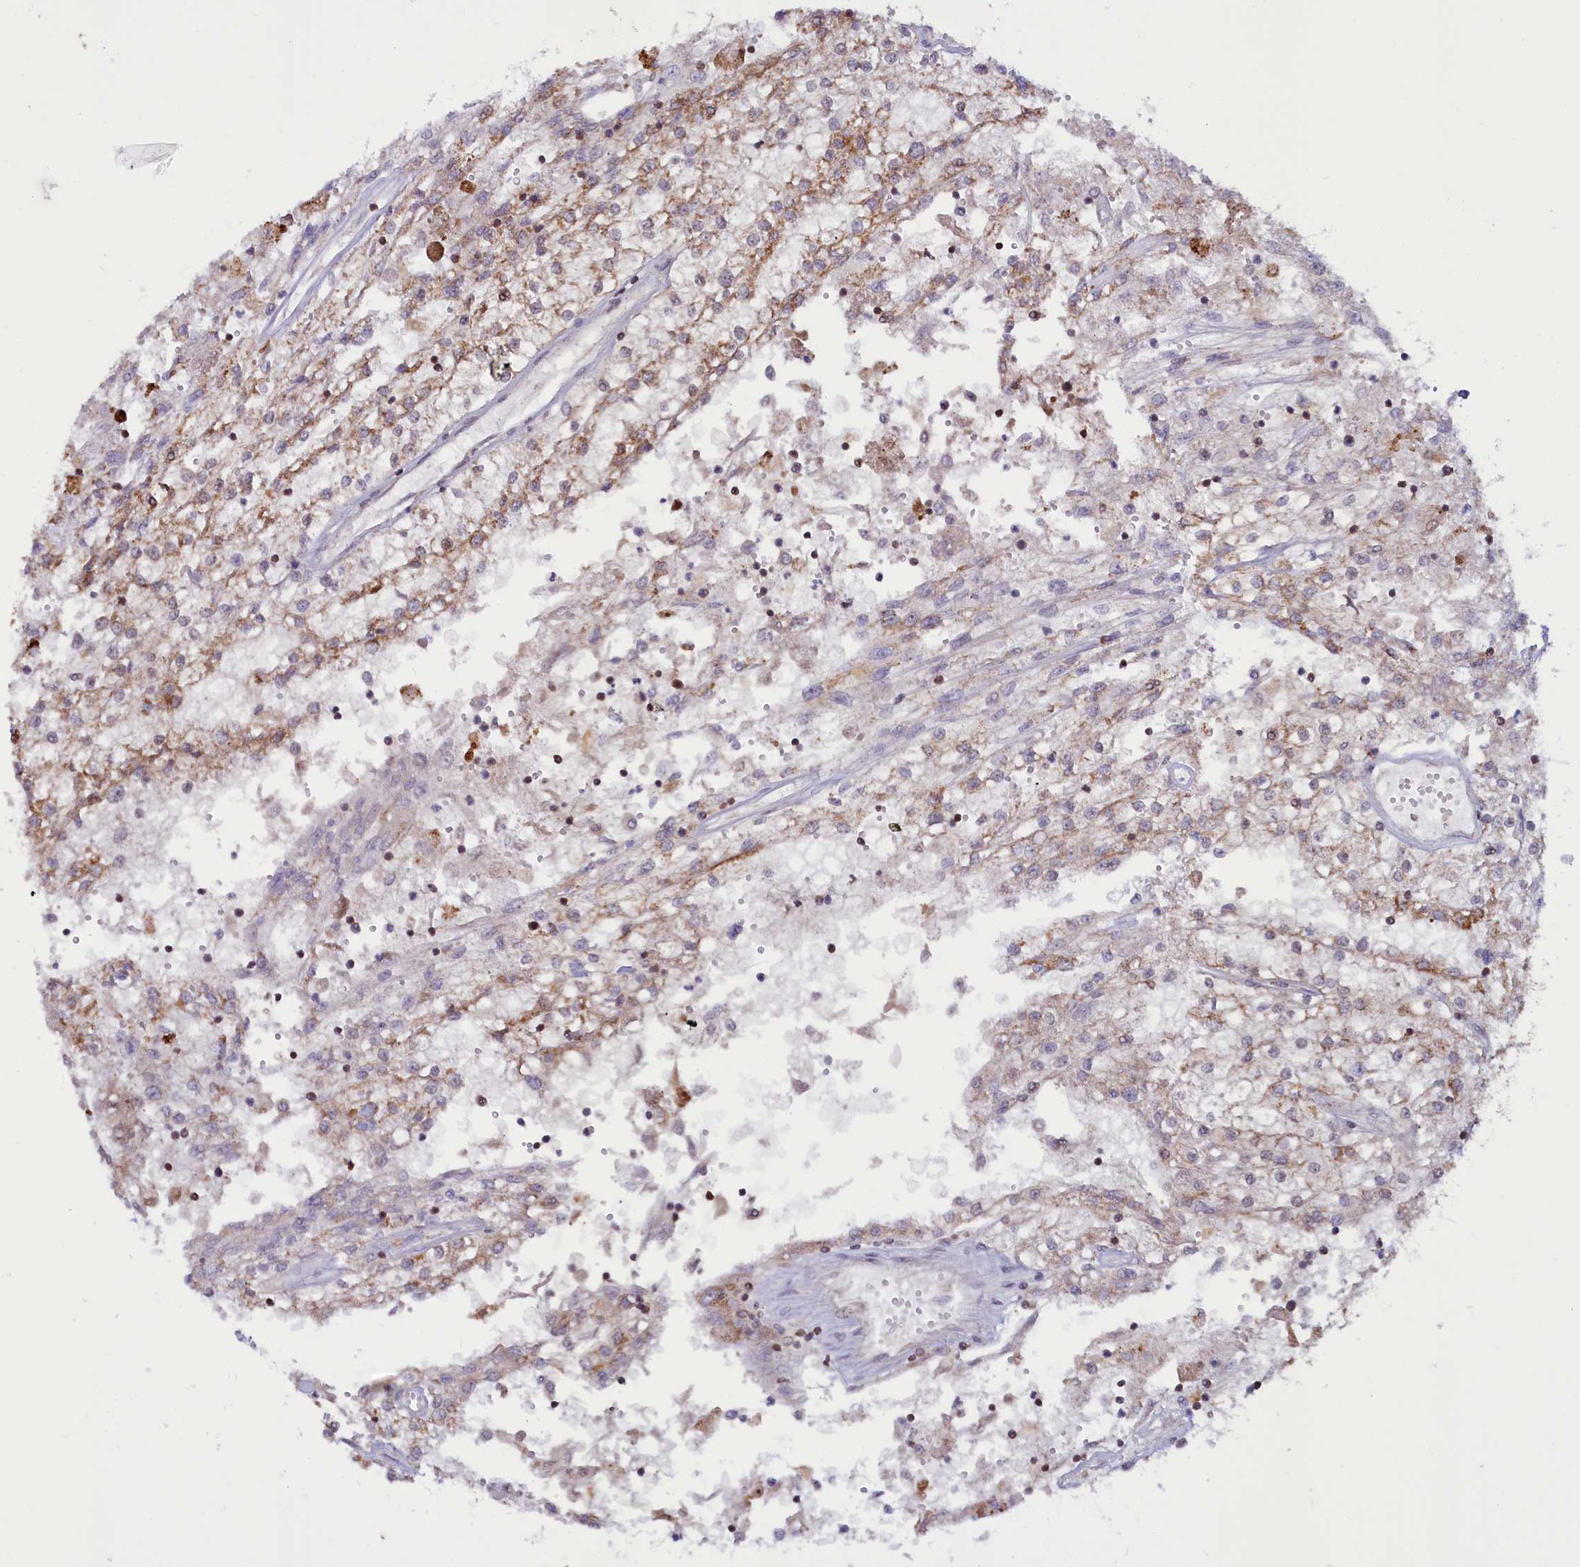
{"staining": {"intensity": "moderate", "quantity": "<25%", "location": "cytoplasmic/membranous"}, "tissue": "renal cancer", "cell_type": "Tumor cells", "image_type": "cancer", "snomed": [{"axis": "morphology", "description": "Adenocarcinoma, NOS"}, {"axis": "topography", "description": "Kidney"}], "caption": "There is low levels of moderate cytoplasmic/membranous expression in tumor cells of renal cancer (adenocarcinoma), as demonstrated by immunohistochemical staining (brown color).", "gene": "PHC3", "patient": {"sex": "female", "age": 52}}